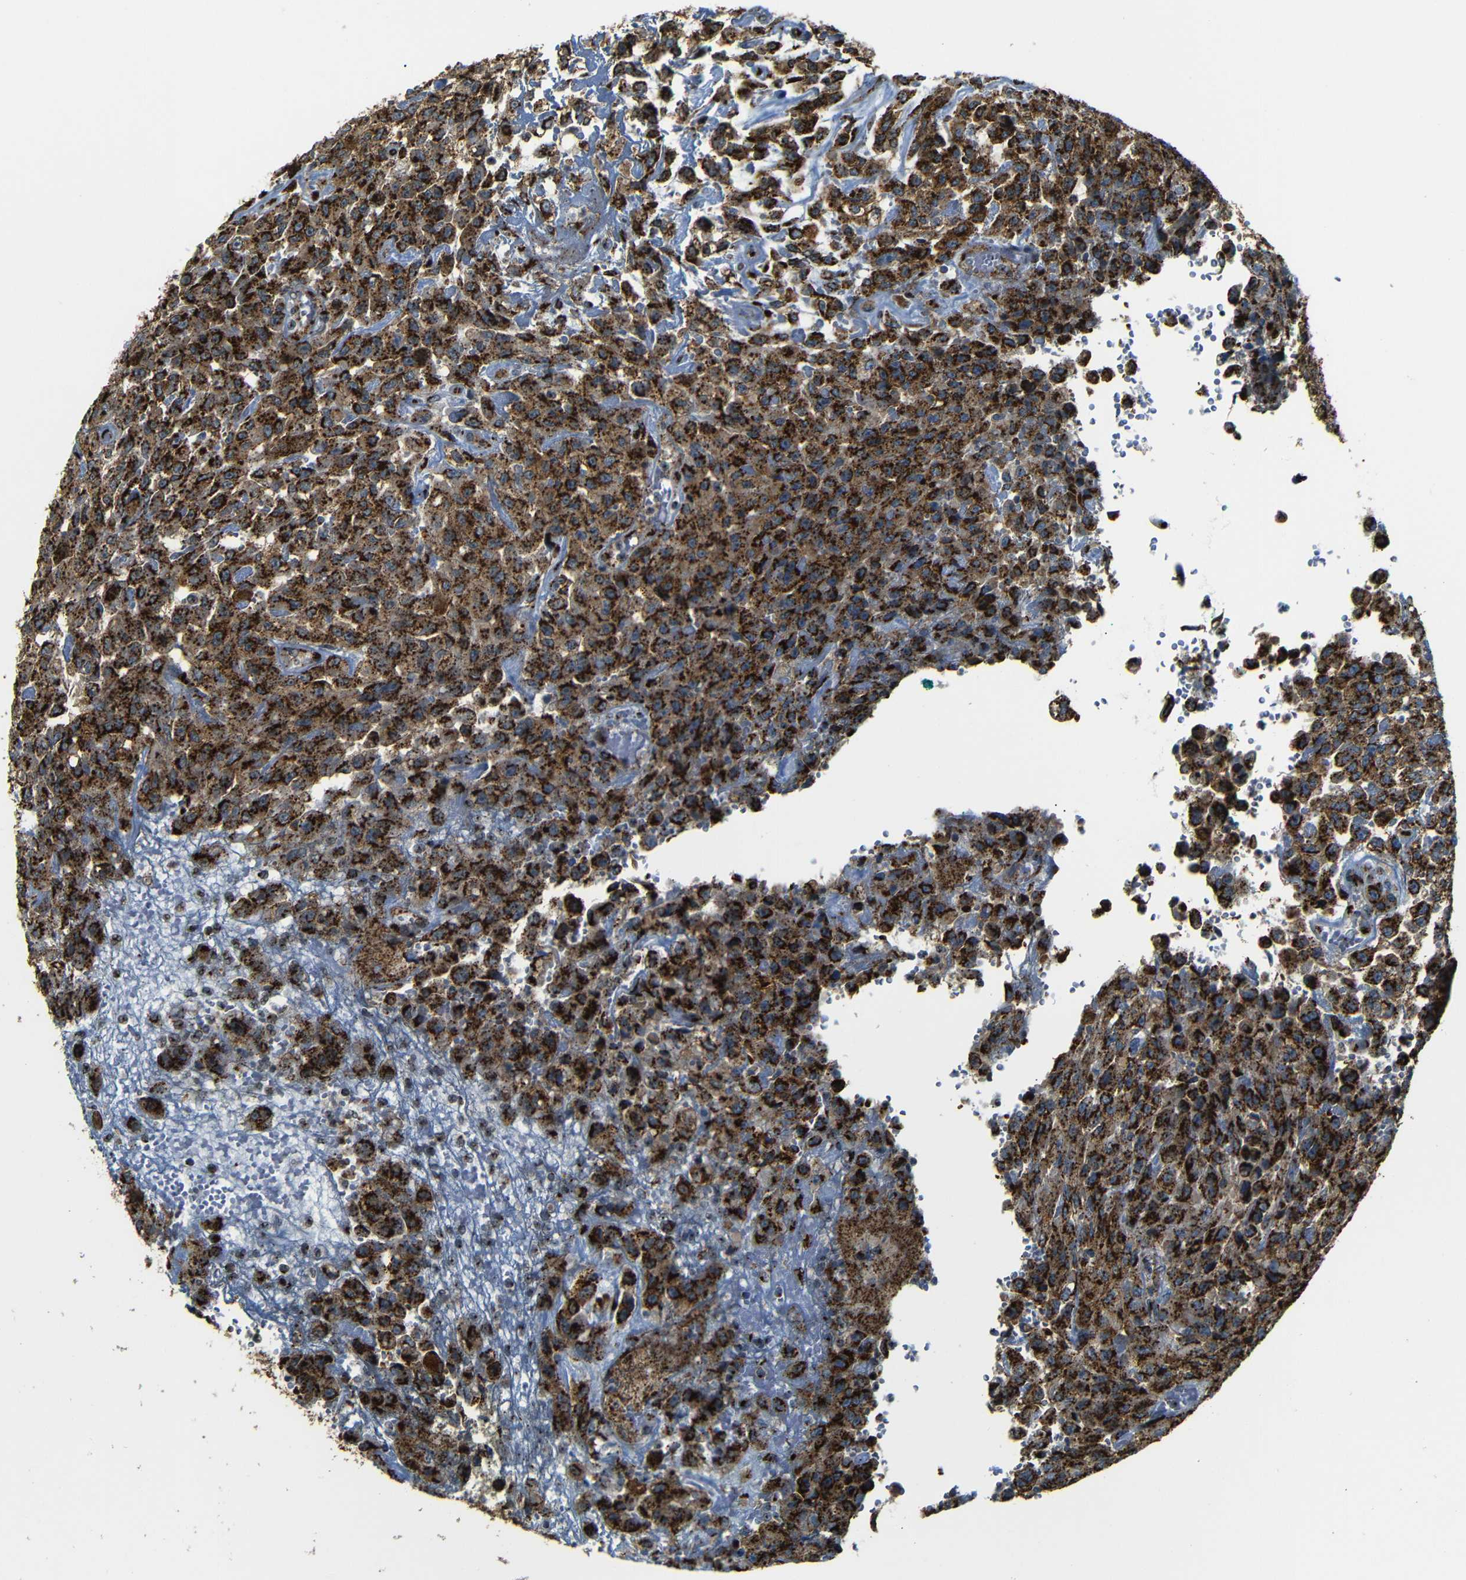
{"staining": {"intensity": "strong", "quantity": ">75%", "location": "cytoplasmic/membranous"}, "tissue": "urothelial cancer", "cell_type": "Tumor cells", "image_type": "cancer", "snomed": [{"axis": "morphology", "description": "Urothelial carcinoma, High grade"}, {"axis": "topography", "description": "Urinary bladder"}], "caption": "Strong cytoplasmic/membranous protein staining is appreciated in approximately >75% of tumor cells in urothelial cancer.", "gene": "TGOLN2", "patient": {"sex": "male", "age": 46}}